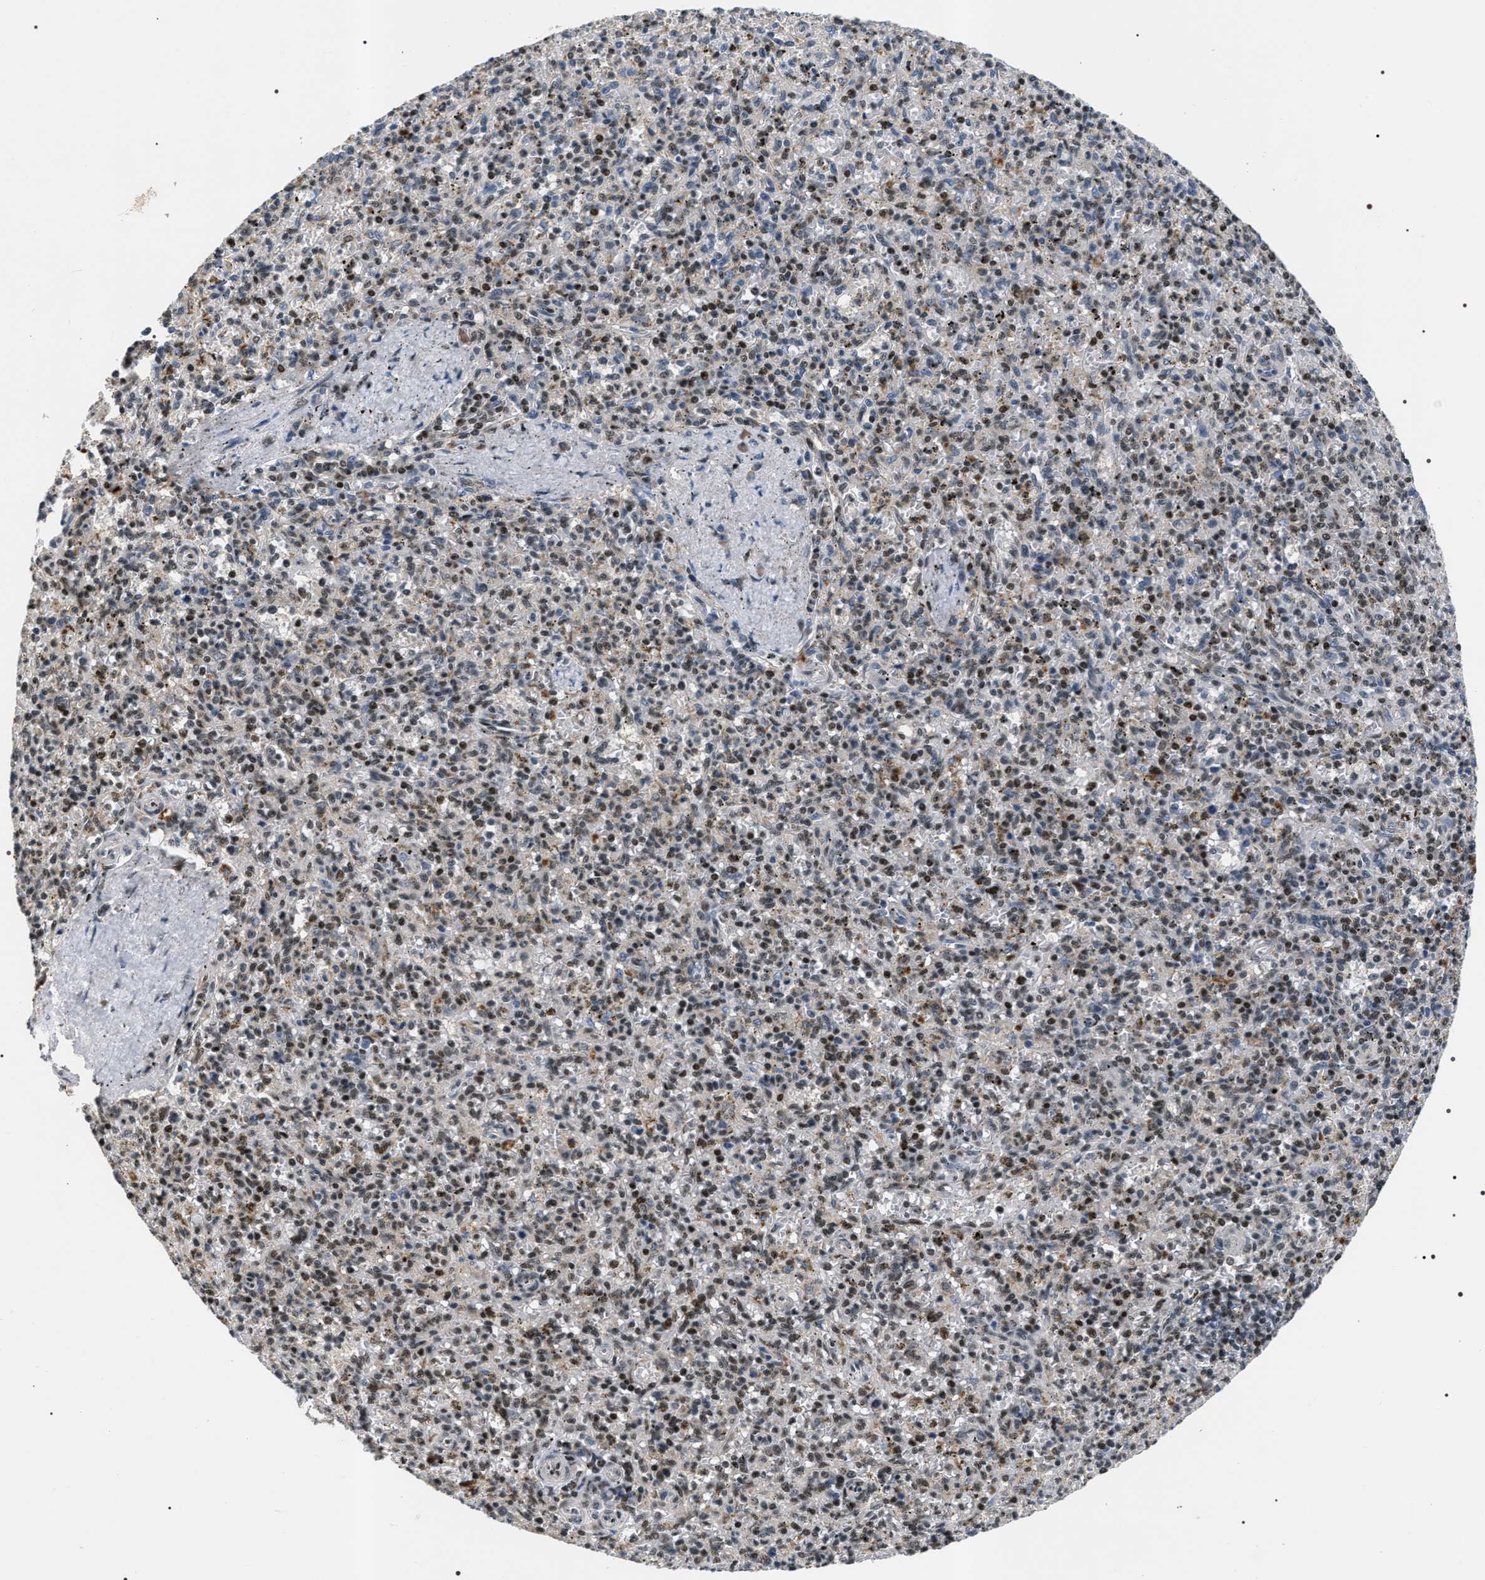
{"staining": {"intensity": "moderate", "quantity": "25%-75%", "location": "nuclear"}, "tissue": "spleen", "cell_type": "Cells in red pulp", "image_type": "normal", "snomed": [{"axis": "morphology", "description": "Normal tissue, NOS"}, {"axis": "topography", "description": "Spleen"}], "caption": "IHC of unremarkable spleen reveals medium levels of moderate nuclear staining in approximately 25%-75% of cells in red pulp.", "gene": "C7orf25", "patient": {"sex": "male", "age": 72}}